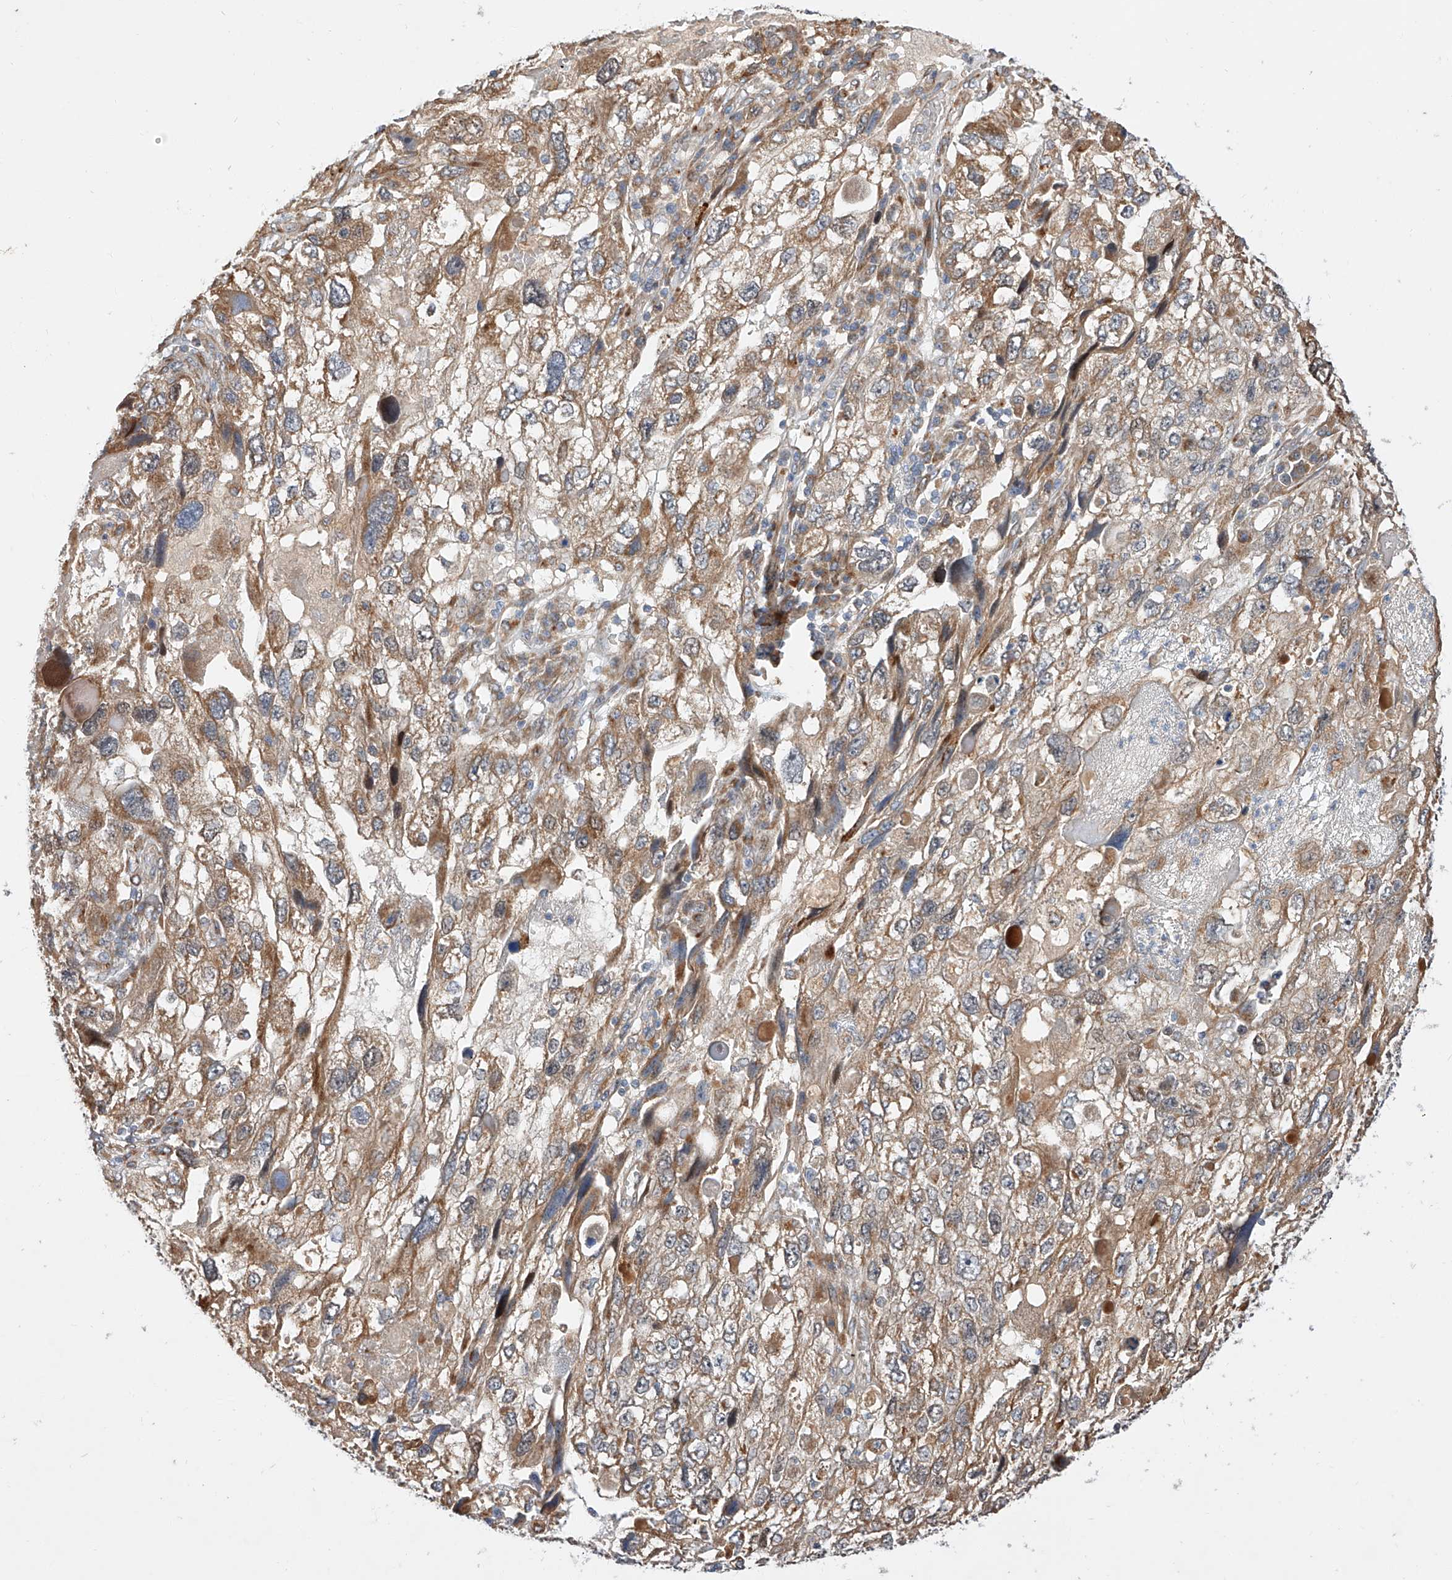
{"staining": {"intensity": "weak", "quantity": "25%-75%", "location": "cytoplasmic/membranous"}, "tissue": "endometrial cancer", "cell_type": "Tumor cells", "image_type": "cancer", "snomed": [{"axis": "morphology", "description": "Adenocarcinoma, NOS"}, {"axis": "topography", "description": "Endometrium"}], "caption": "High-magnification brightfield microscopy of endometrial cancer (adenocarcinoma) stained with DAB (brown) and counterstained with hematoxylin (blue). tumor cells exhibit weak cytoplasmic/membranous expression is seen in approximately25%-75% of cells.", "gene": "DIRAS3", "patient": {"sex": "female", "age": 49}}